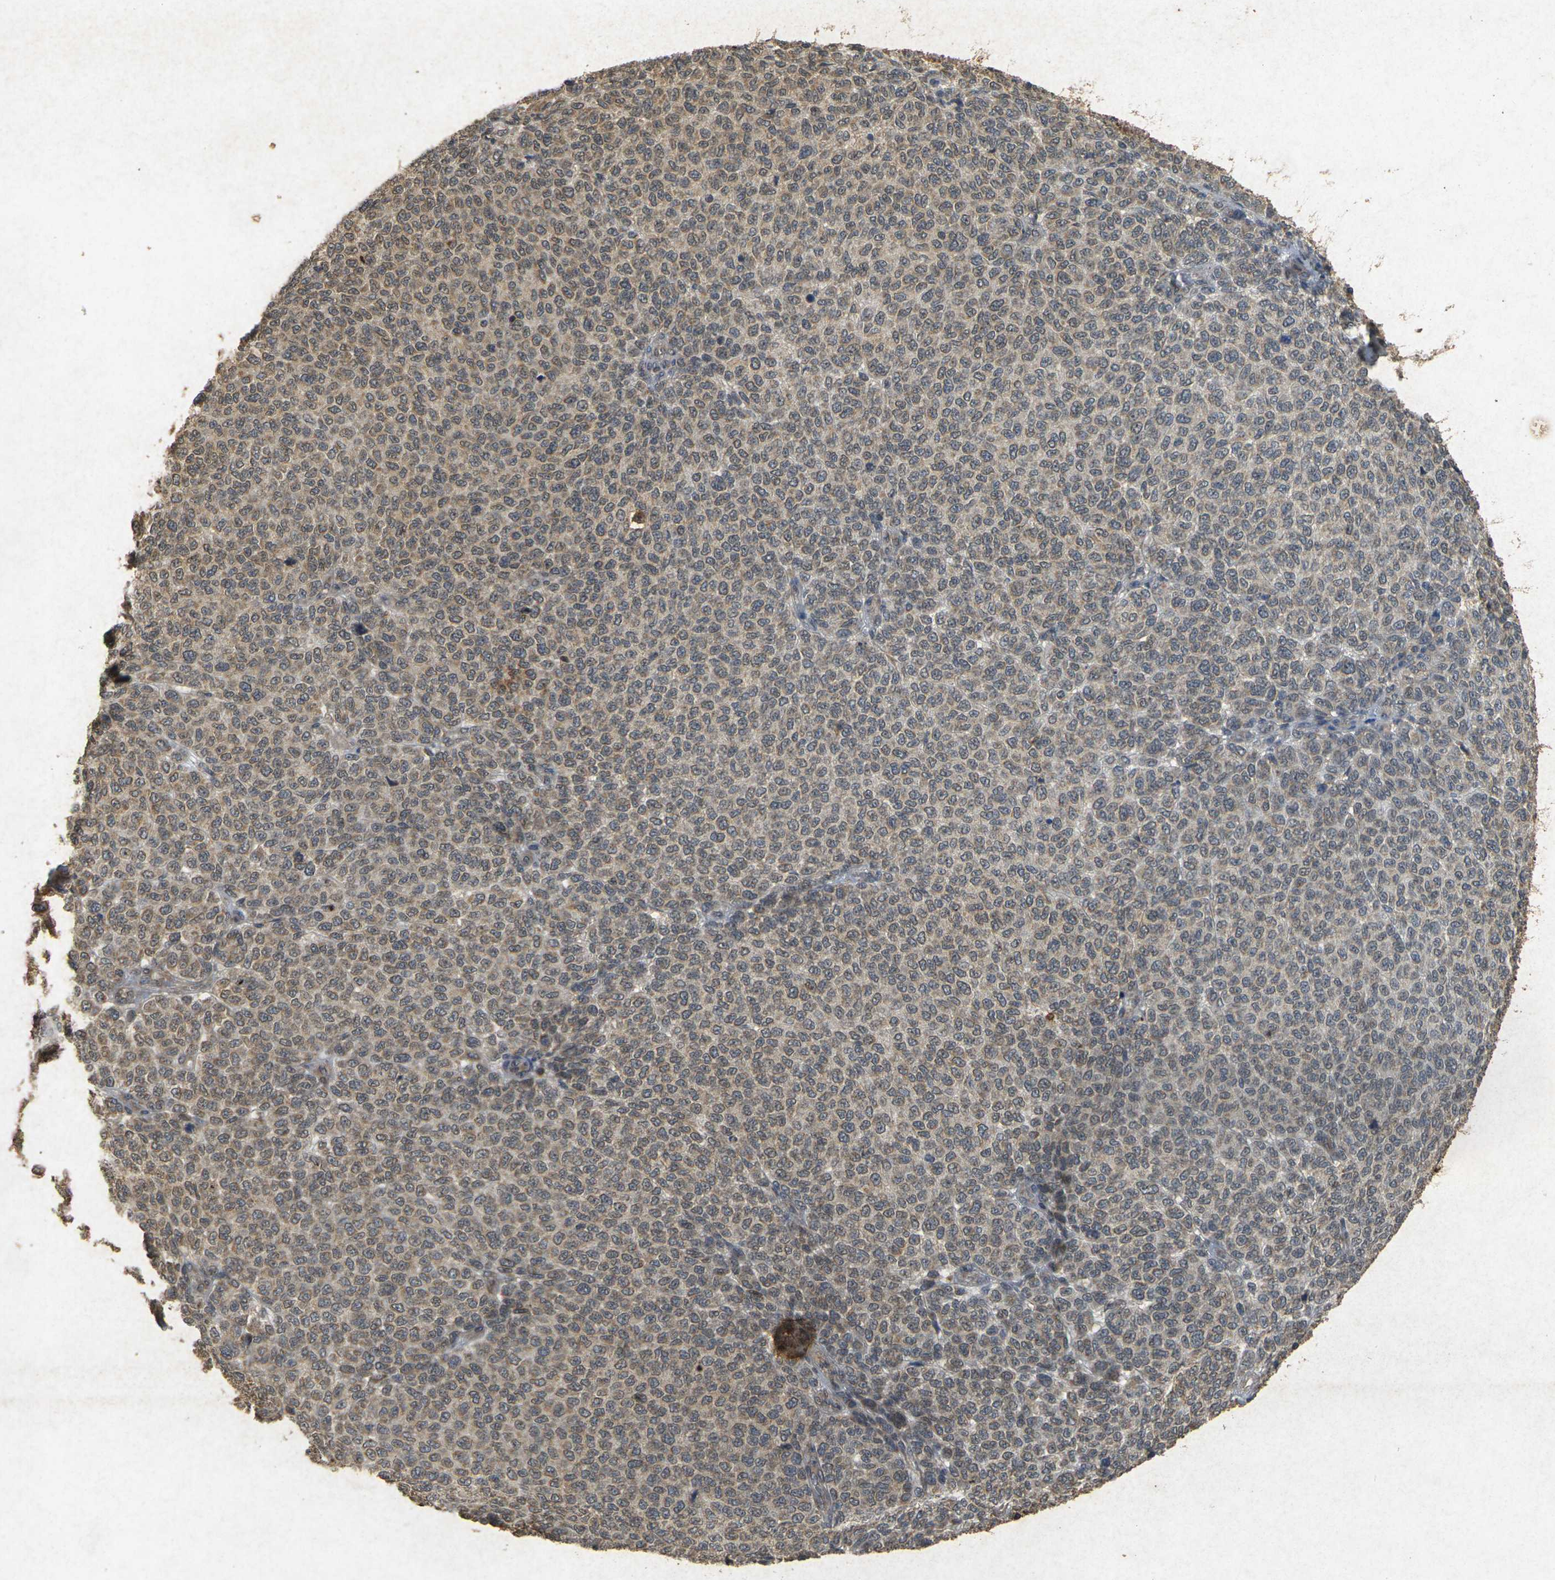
{"staining": {"intensity": "negative", "quantity": "none", "location": "none"}, "tissue": "melanoma", "cell_type": "Tumor cells", "image_type": "cancer", "snomed": [{"axis": "morphology", "description": "Malignant melanoma, NOS"}, {"axis": "topography", "description": "Skin"}], "caption": "DAB (3,3'-diaminobenzidine) immunohistochemical staining of human melanoma exhibits no significant positivity in tumor cells.", "gene": "ERN1", "patient": {"sex": "male", "age": 59}}